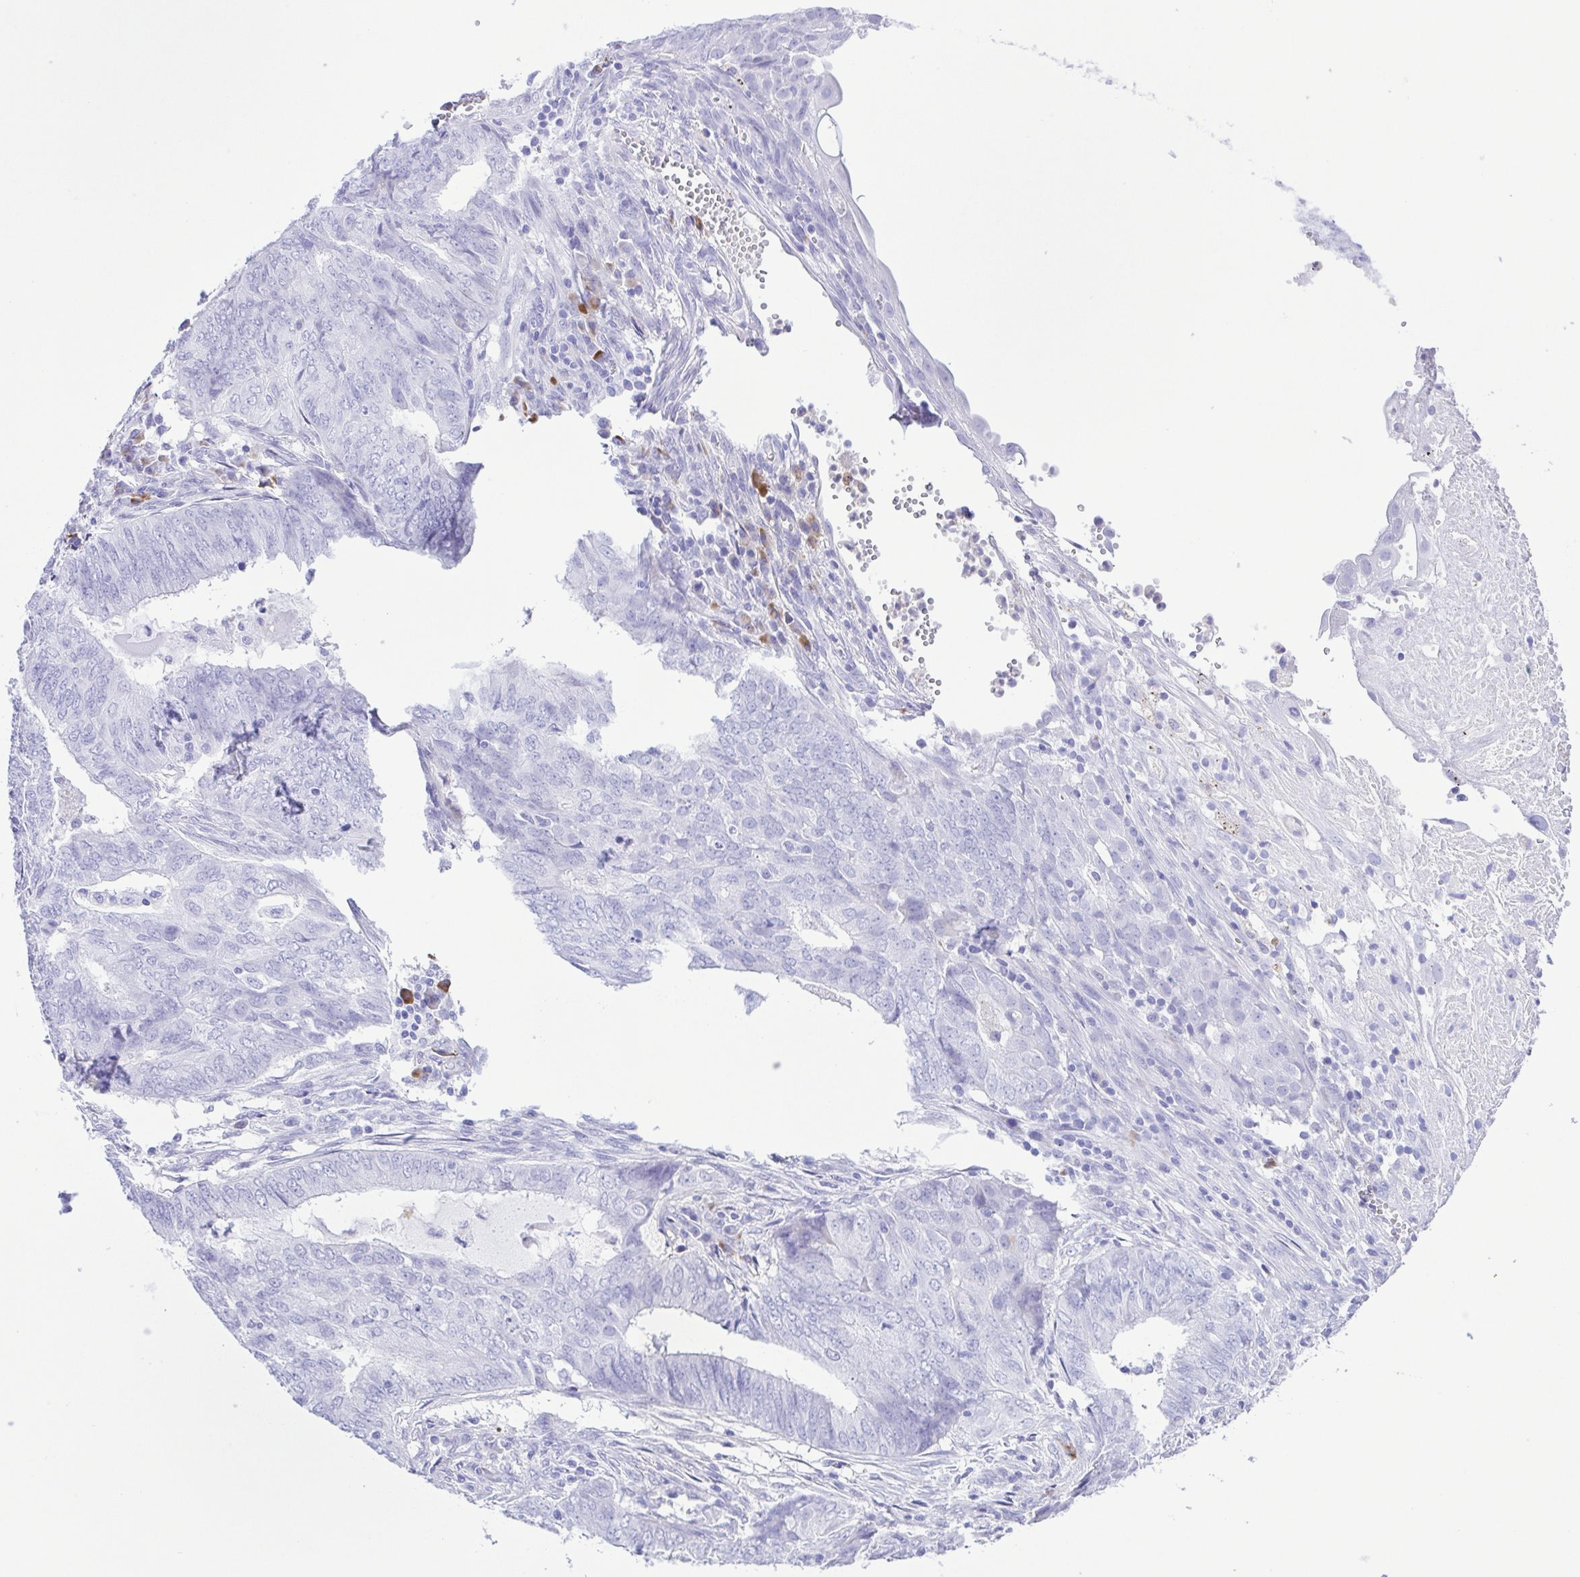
{"staining": {"intensity": "negative", "quantity": "none", "location": "none"}, "tissue": "endometrial cancer", "cell_type": "Tumor cells", "image_type": "cancer", "snomed": [{"axis": "morphology", "description": "Adenocarcinoma, NOS"}, {"axis": "topography", "description": "Endometrium"}], "caption": "Tumor cells show no significant staining in adenocarcinoma (endometrial).", "gene": "GPR17", "patient": {"sex": "female", "age": 62}}